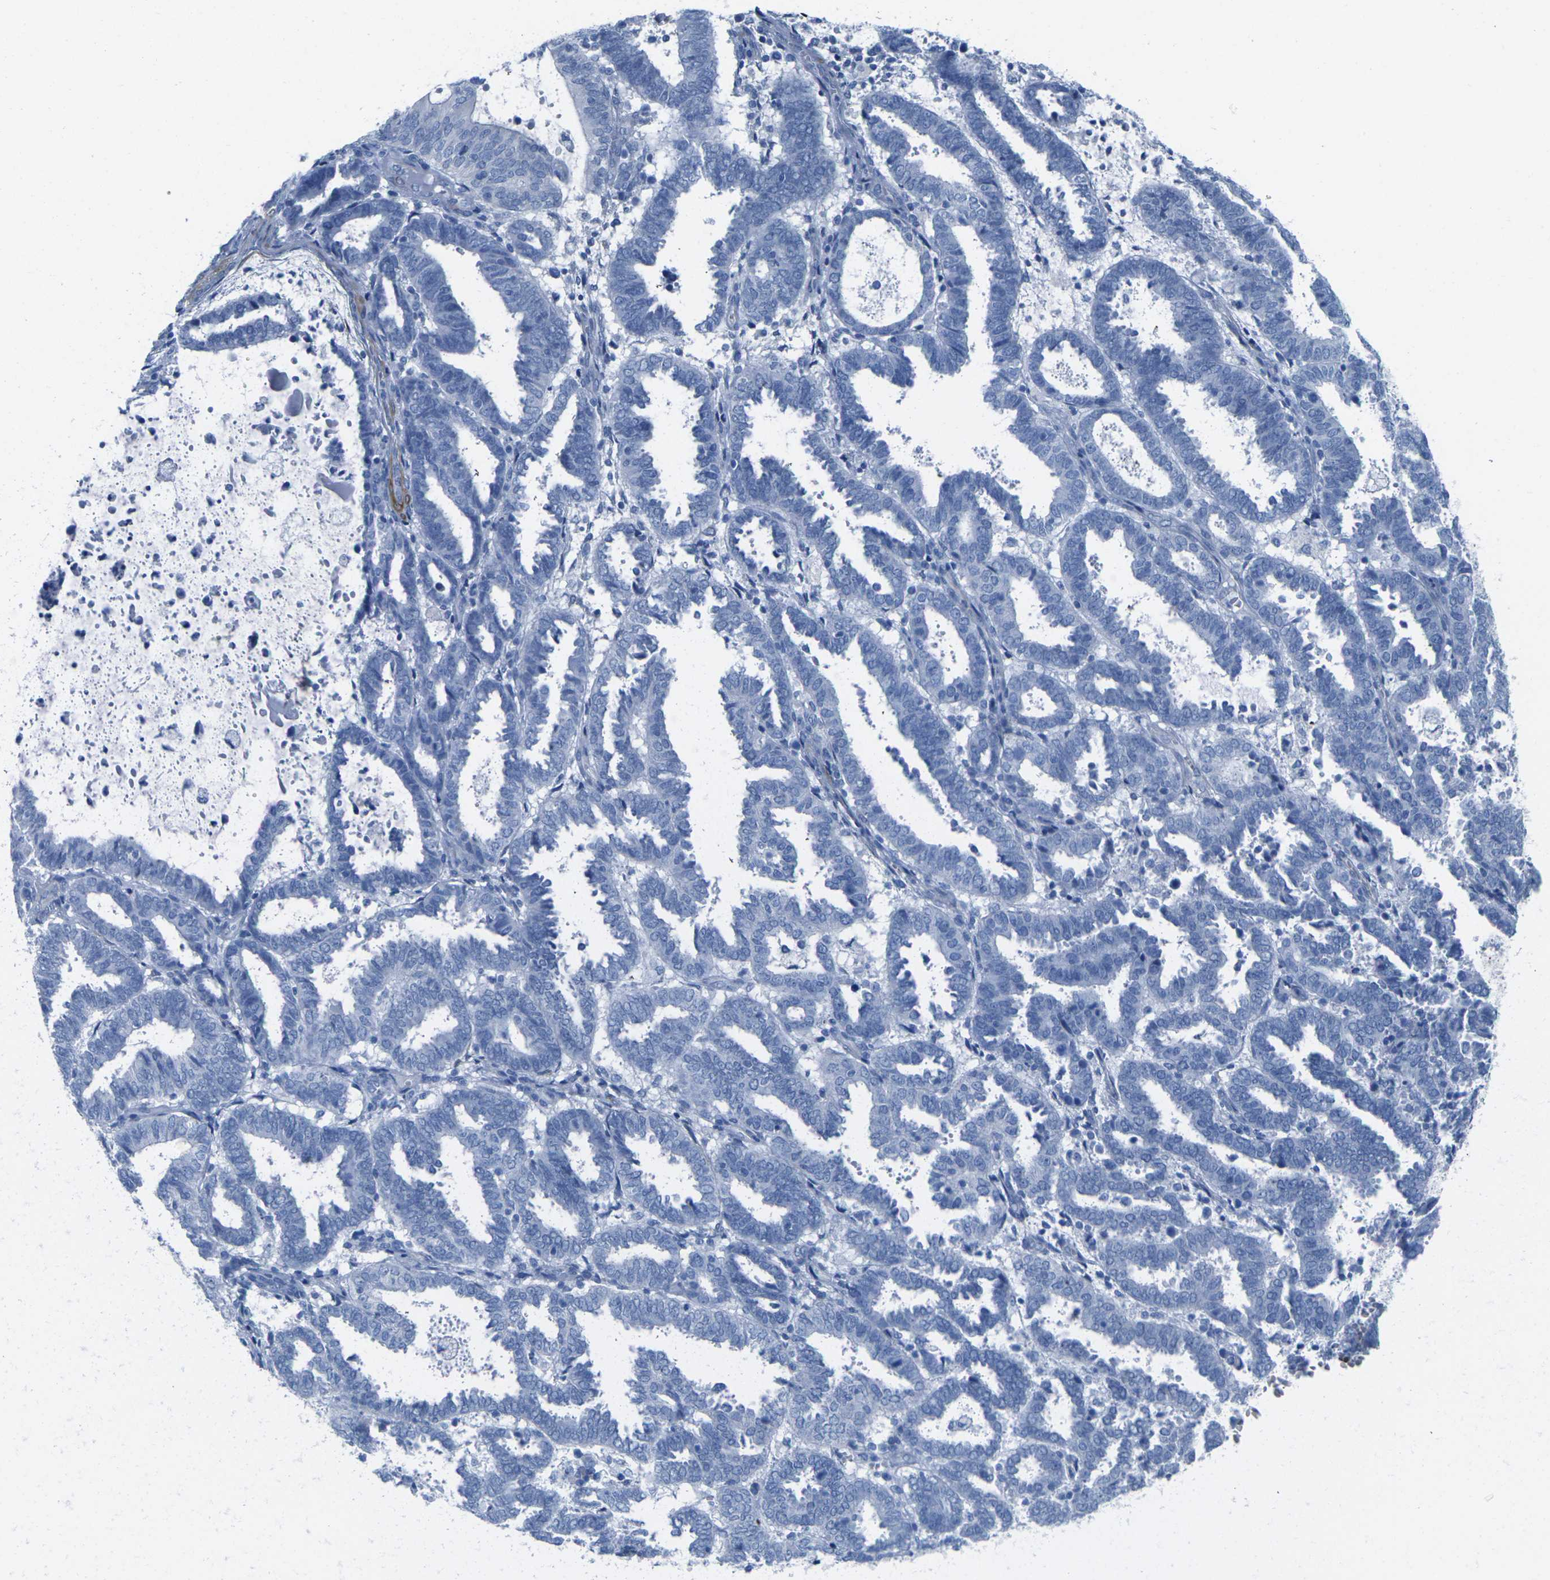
{"staining": {"intensity": "negative", "quantity": "none", "location": "none"}, "tissue": "endometrial cancer", "cell_type": "Tumor cells", "image_type": "cancer", "snomed": [{"axis": "morphology", "description": "Adenocarcinoma, NOS"}, {"axis": "topography", "description": "Uterus"}], "caption": "Immunohistochemistry (IHC) micrograph of neoplastic tissue: endometrial adenocarcinoma stained with DAB (3,3'-diaminobenzidine) exhibits no significant protein expression in tumor cells.", "gene": "CNN1", "patient": {"sex": "female", "age": 83}}